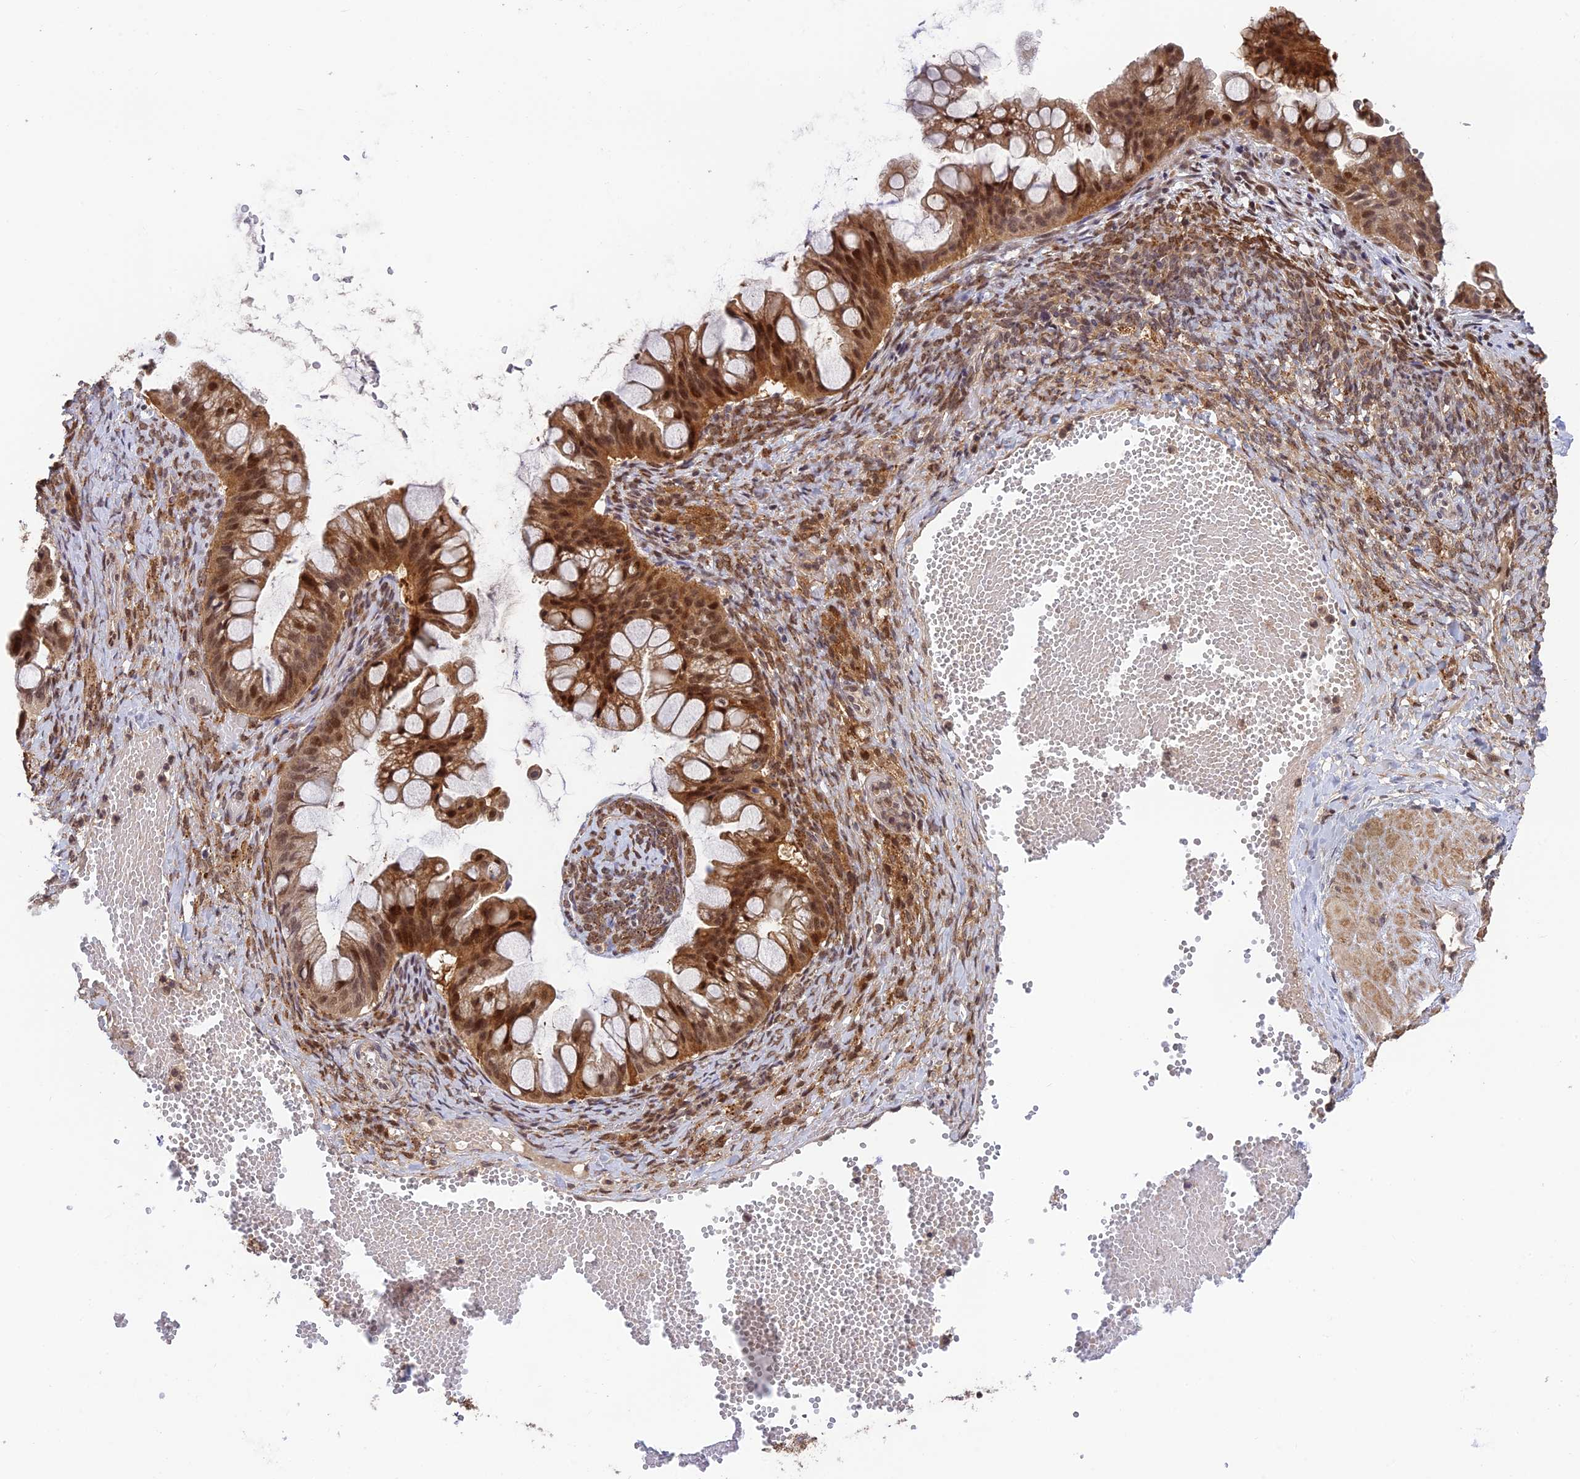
{"staining": {"intensity": "moderate", "quantity": ">75%", "location": "cytoplasmic/membranous,nuclear"}, "tissue": "ovarian cancer", "cell_type": "Tumor cells", "image_type": "cancer", "snomed": [{"axis": "morphology", "description": "Cystadenocarcinoma, mucinous, NOS"}, {"axis": "topography", "description": "Ovary"}], "caption": "Human ovarian cancer stained with a protein marker displays moderate staining in tumor cells.", "gene": "OSBPL1A", "patient": {"sex": "female", "age": 73}}